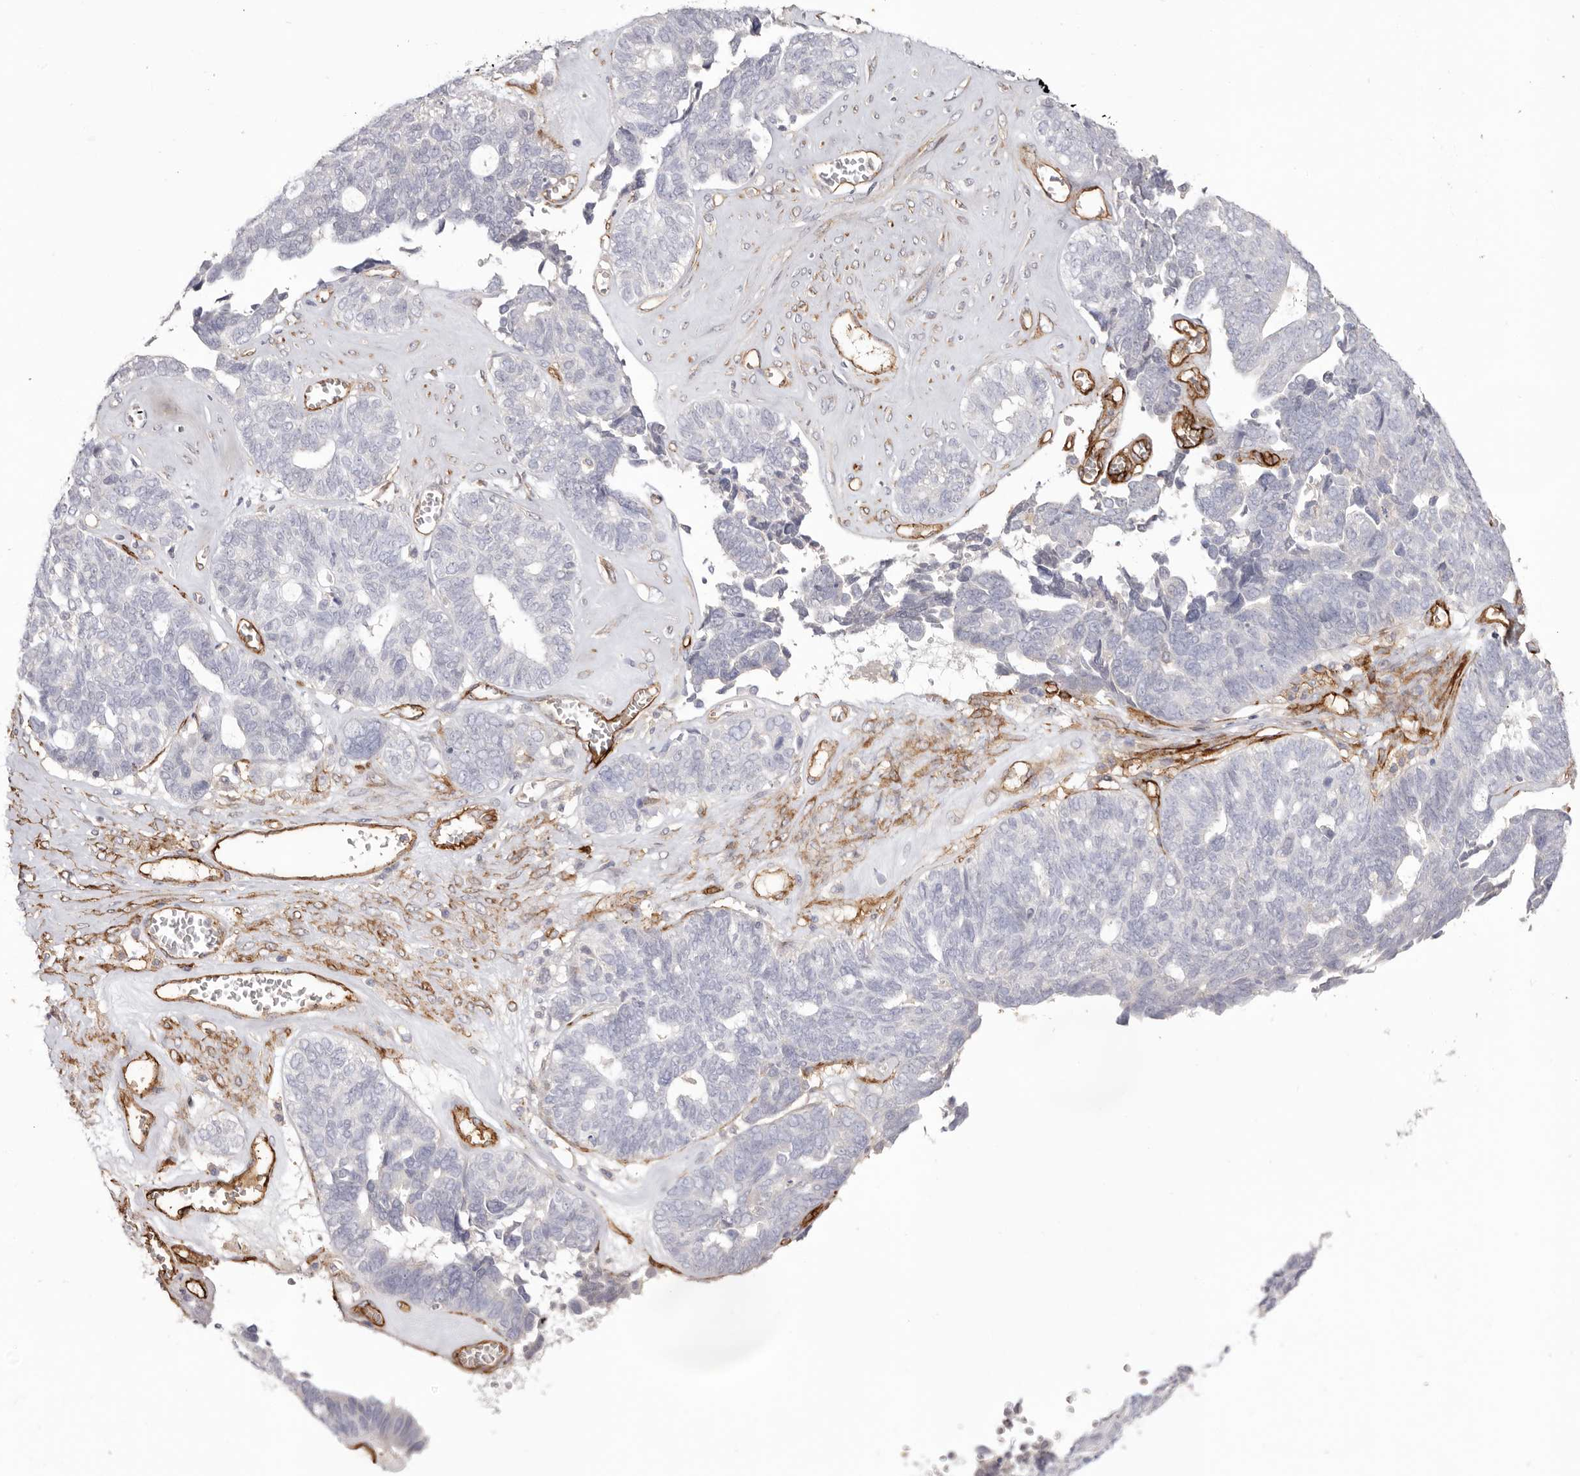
{"staining": {"intensity": "negative", "quantity": "none", "location": "none"}, "tissue": "ovarian cancer", "cell_type": "Tumor cells", "image_type": "cancer", "snomed": [{"axis": "morphology", "description": "Cystadenocarcinoma, serous, NOS"}, {"axis": "topography", "description": "Ovary"}], "caption": "There is no significant staining in tumor cells of ovarian cancer.", "gene": "LRRC66", "patient": {"sex": "female", "age": 79}}